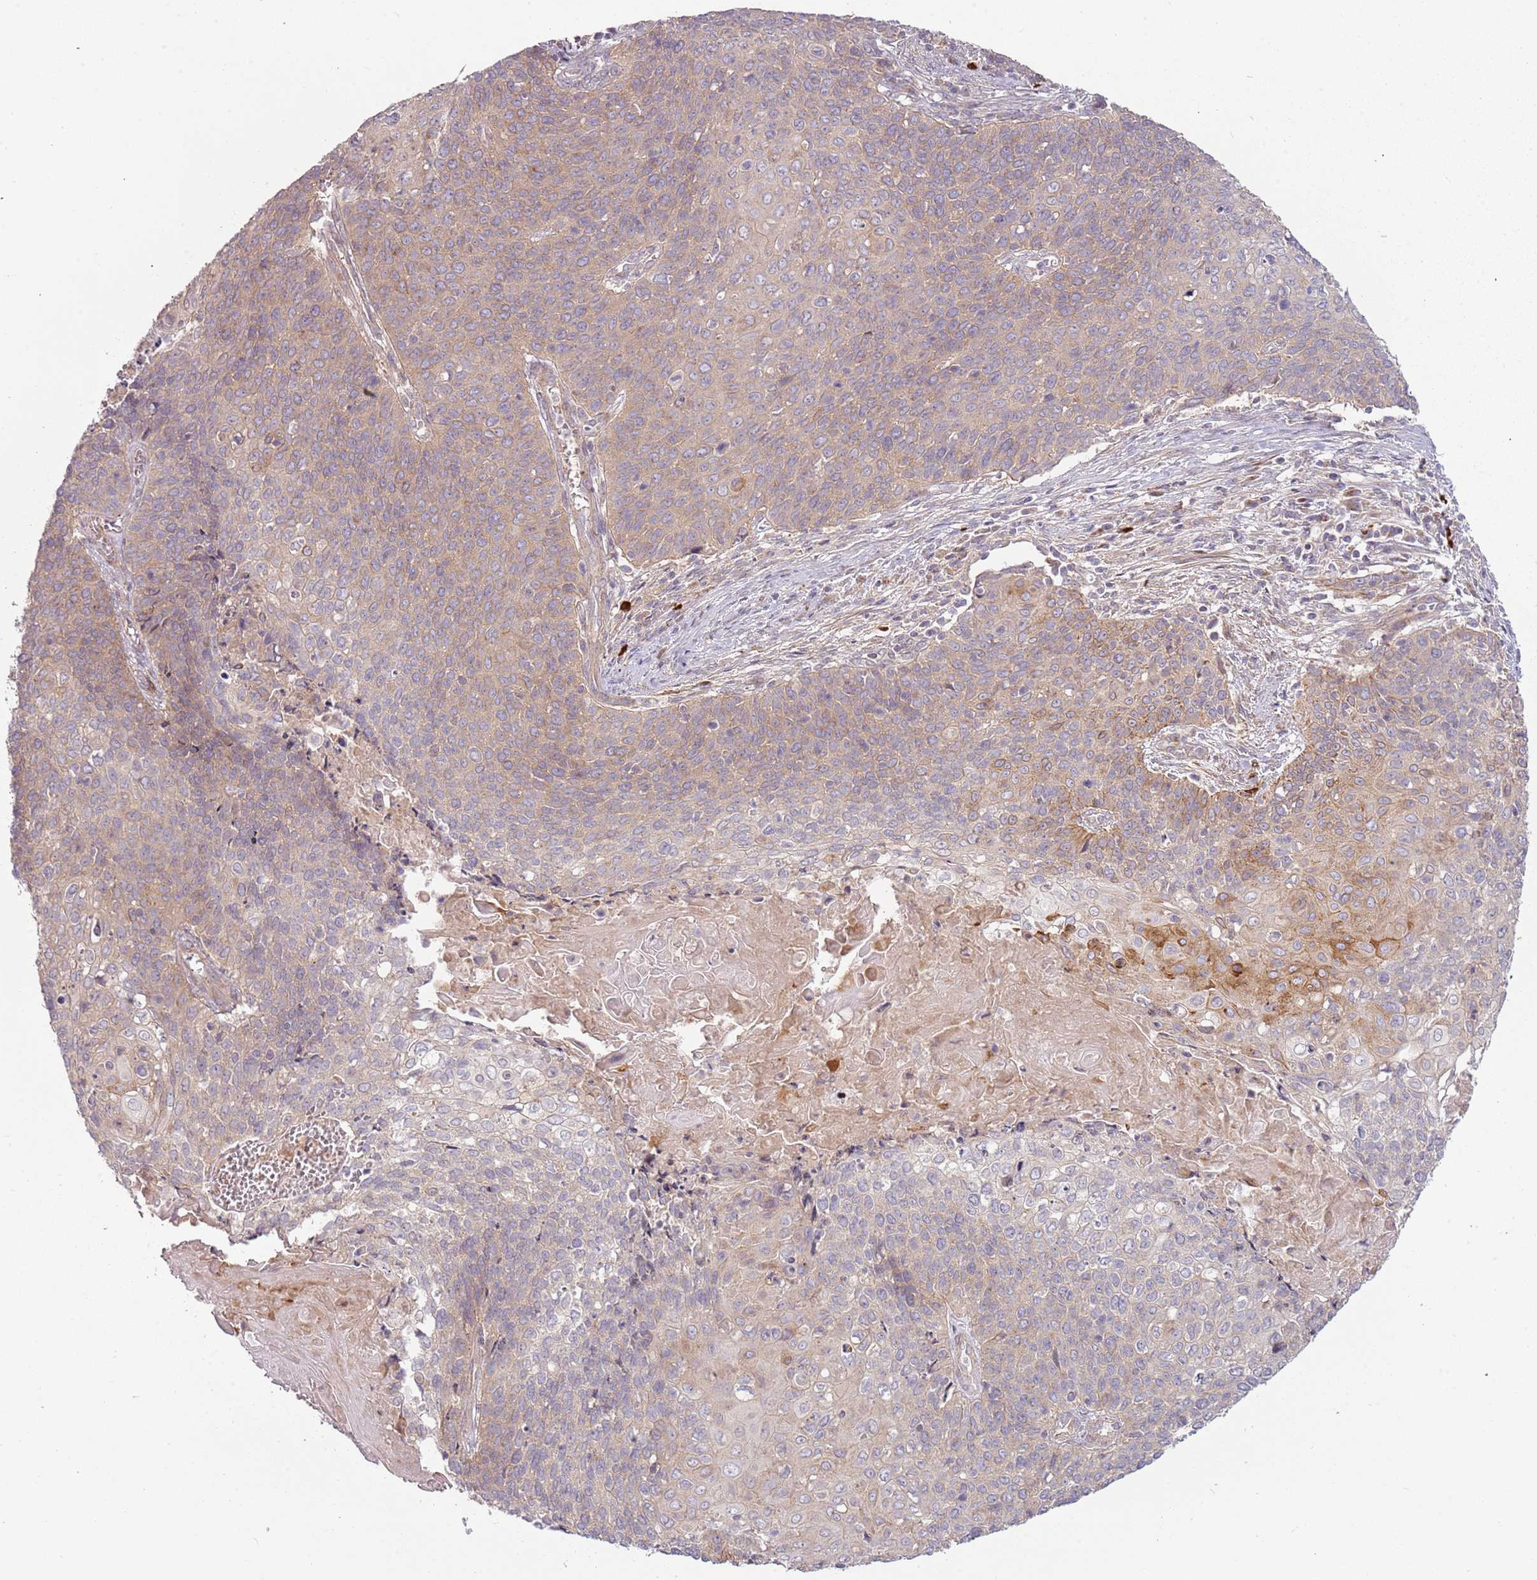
{"staining": {"intensity": "weak", "quantity": "25%-75%", "location": "cytoplasmic/membranous"}, "tissue": "cervical cancer", "cell_type": "Tumor cells", "image_type": "cancer", "snomed": [{"axis": "morphology", "description": "Squamous cell carcinoma, NOS"}, {"axis": "topography", "description": "Cervix"}], "caption": "Immunohistochemistry (IHC) histopathology image of human cervical squamous cell carcinoma stained for a protein (brown), which shows low levels of weak cytoplasmic/membranous staining in approximately 25%-75% of tumor cells.", "gene": "RNF128", "patient": {"sex": "female", "age": 39}}